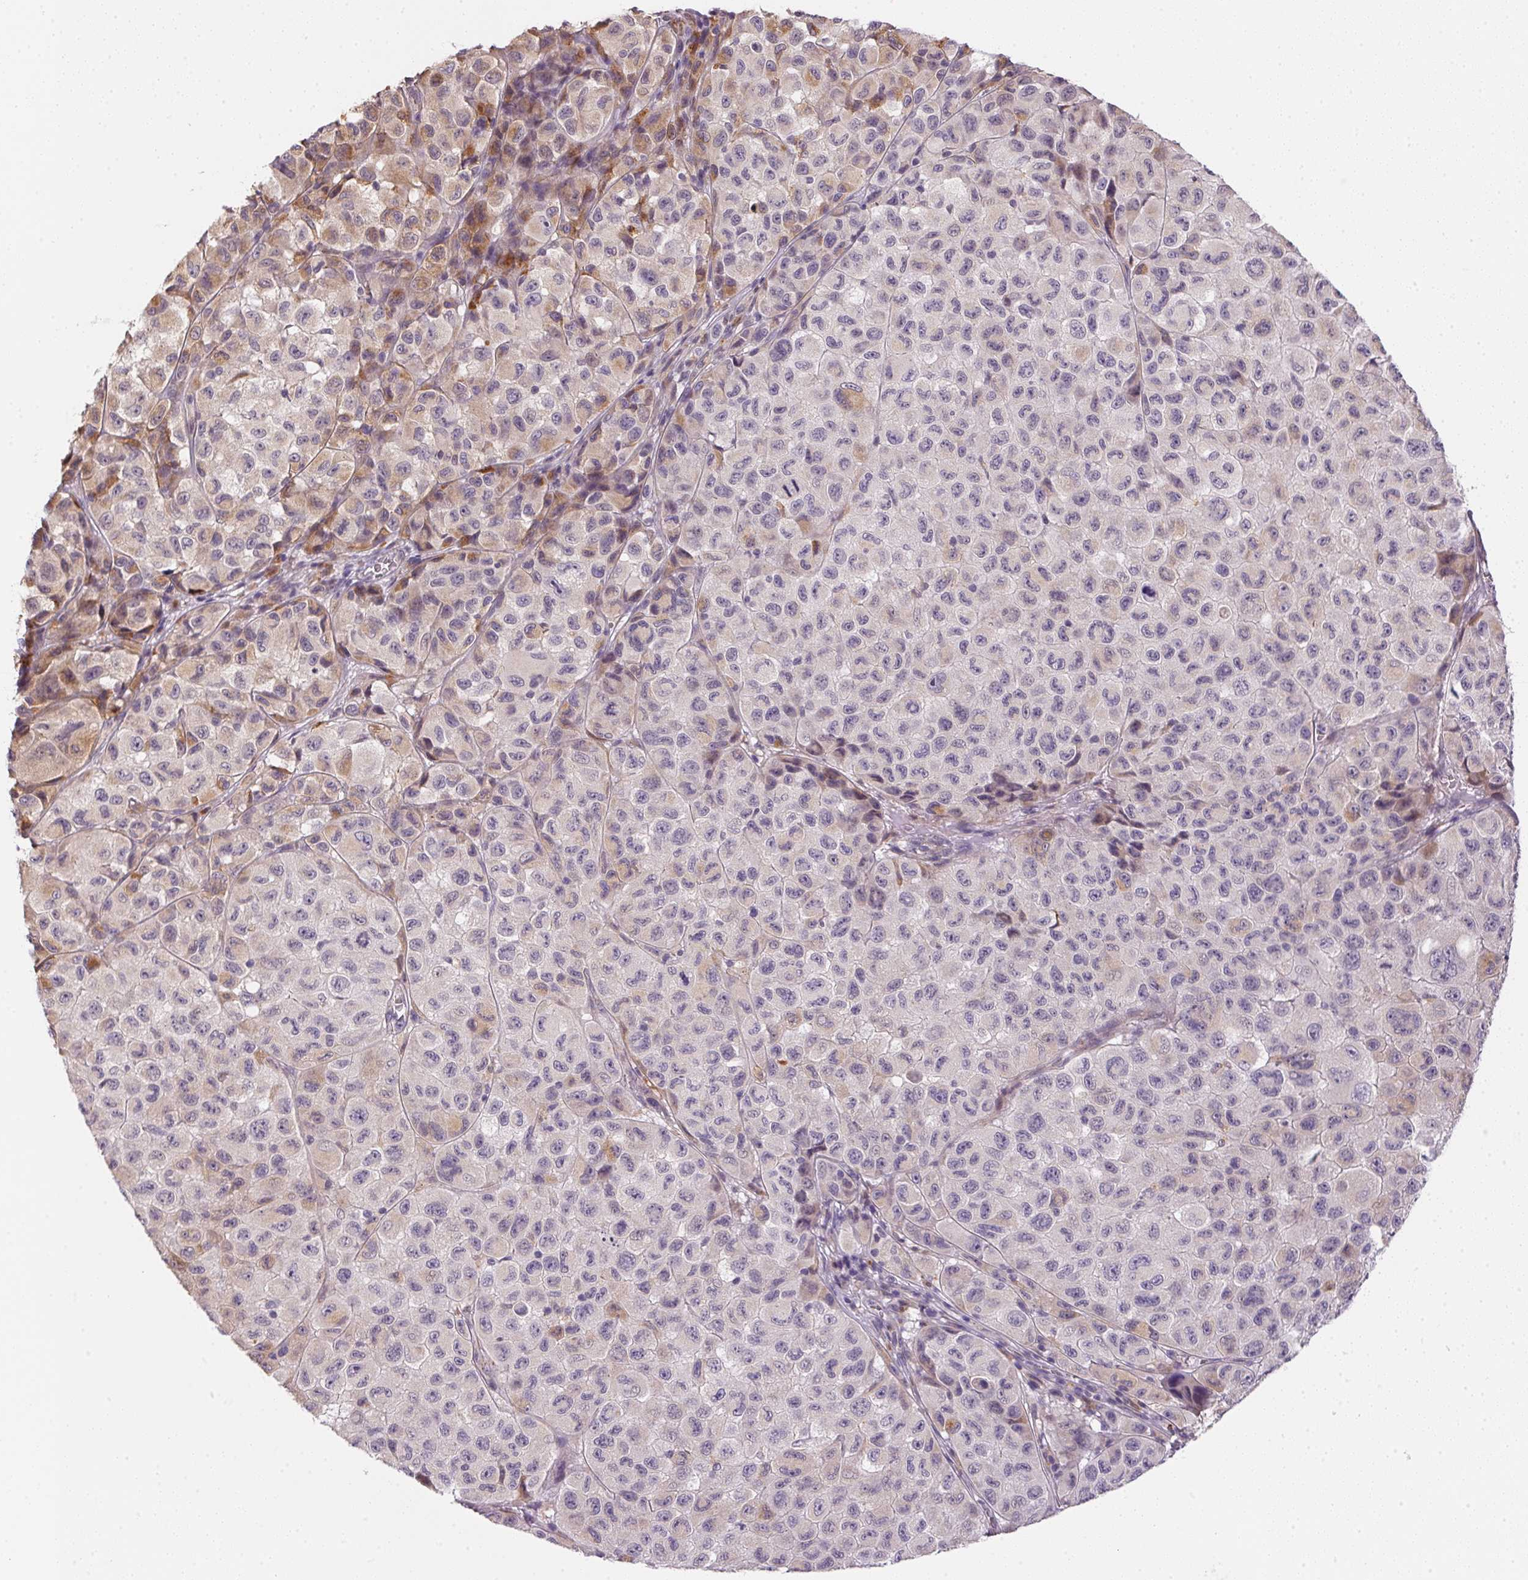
{"staining": {"intensity": "weak", "quantity": "<25%", "location": "cytoplasmic/membranous"}, "tissue": "melanoma", "cell_type": "Tumor cells", "image_type": "cancer", "snomed": [{"axis": "morphology", "description": "Malignant melanoma, NOS"}, {"axis": "topography", "description": "Skin"}], "caption": "This micrograph is of malignant melanoma stained with immunohistochemistry (IHC) to label a protein in brown with the nuclei are counter-stained blue. There is no staining in tumor cells.", "gene": "METTL13", "patient": {"sex": "male", "age": 93}}